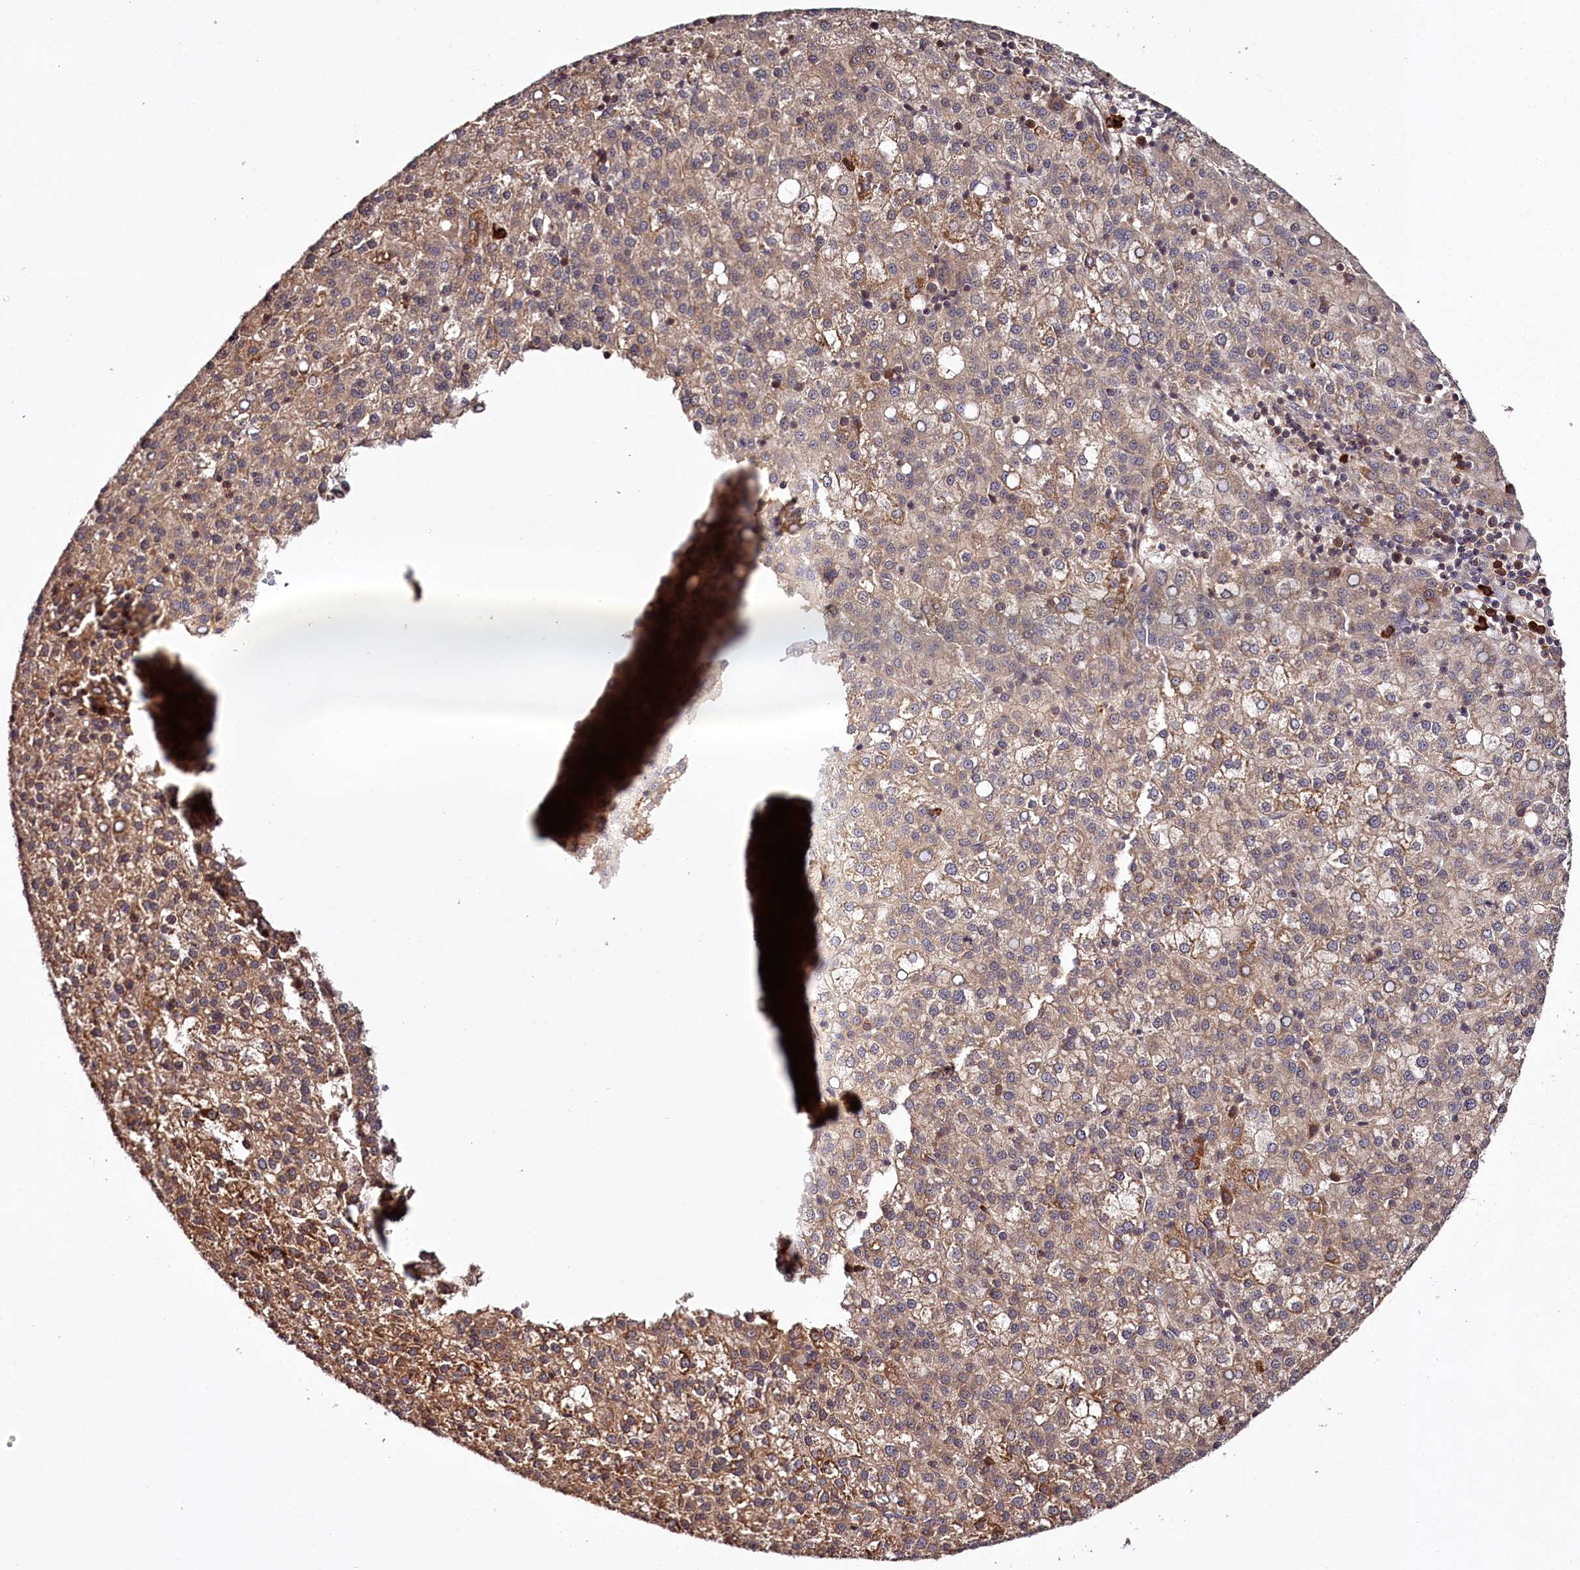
{"staining": {"intensity": "weak", "quantity": ">75%", "location": "cytoplasmic/membranous"}, "tissue": "liver cancer", "cell_type": "Tumor cells", "image_type": "cancer", "snomed": [{"axis": "morphology", "description": "Carcinoma, Hepatocellular, NOS"}, {"axis": "topography", "description": "Liver"}], "caption": "Immunohistochemistry (IHC) histopathology image of neoplastic tissue: human liver cancer (hepatocellular carcinoma) stained using immunohistochemistry (IHC) displays low levels of weak protein expression localized specifically in the cytoplasmic/membranous of tumor cells, appearing as a cytoplasmic/membranous brown color.", "gene": "TARS1", "patient": {"sex": "female", "age": 58}}